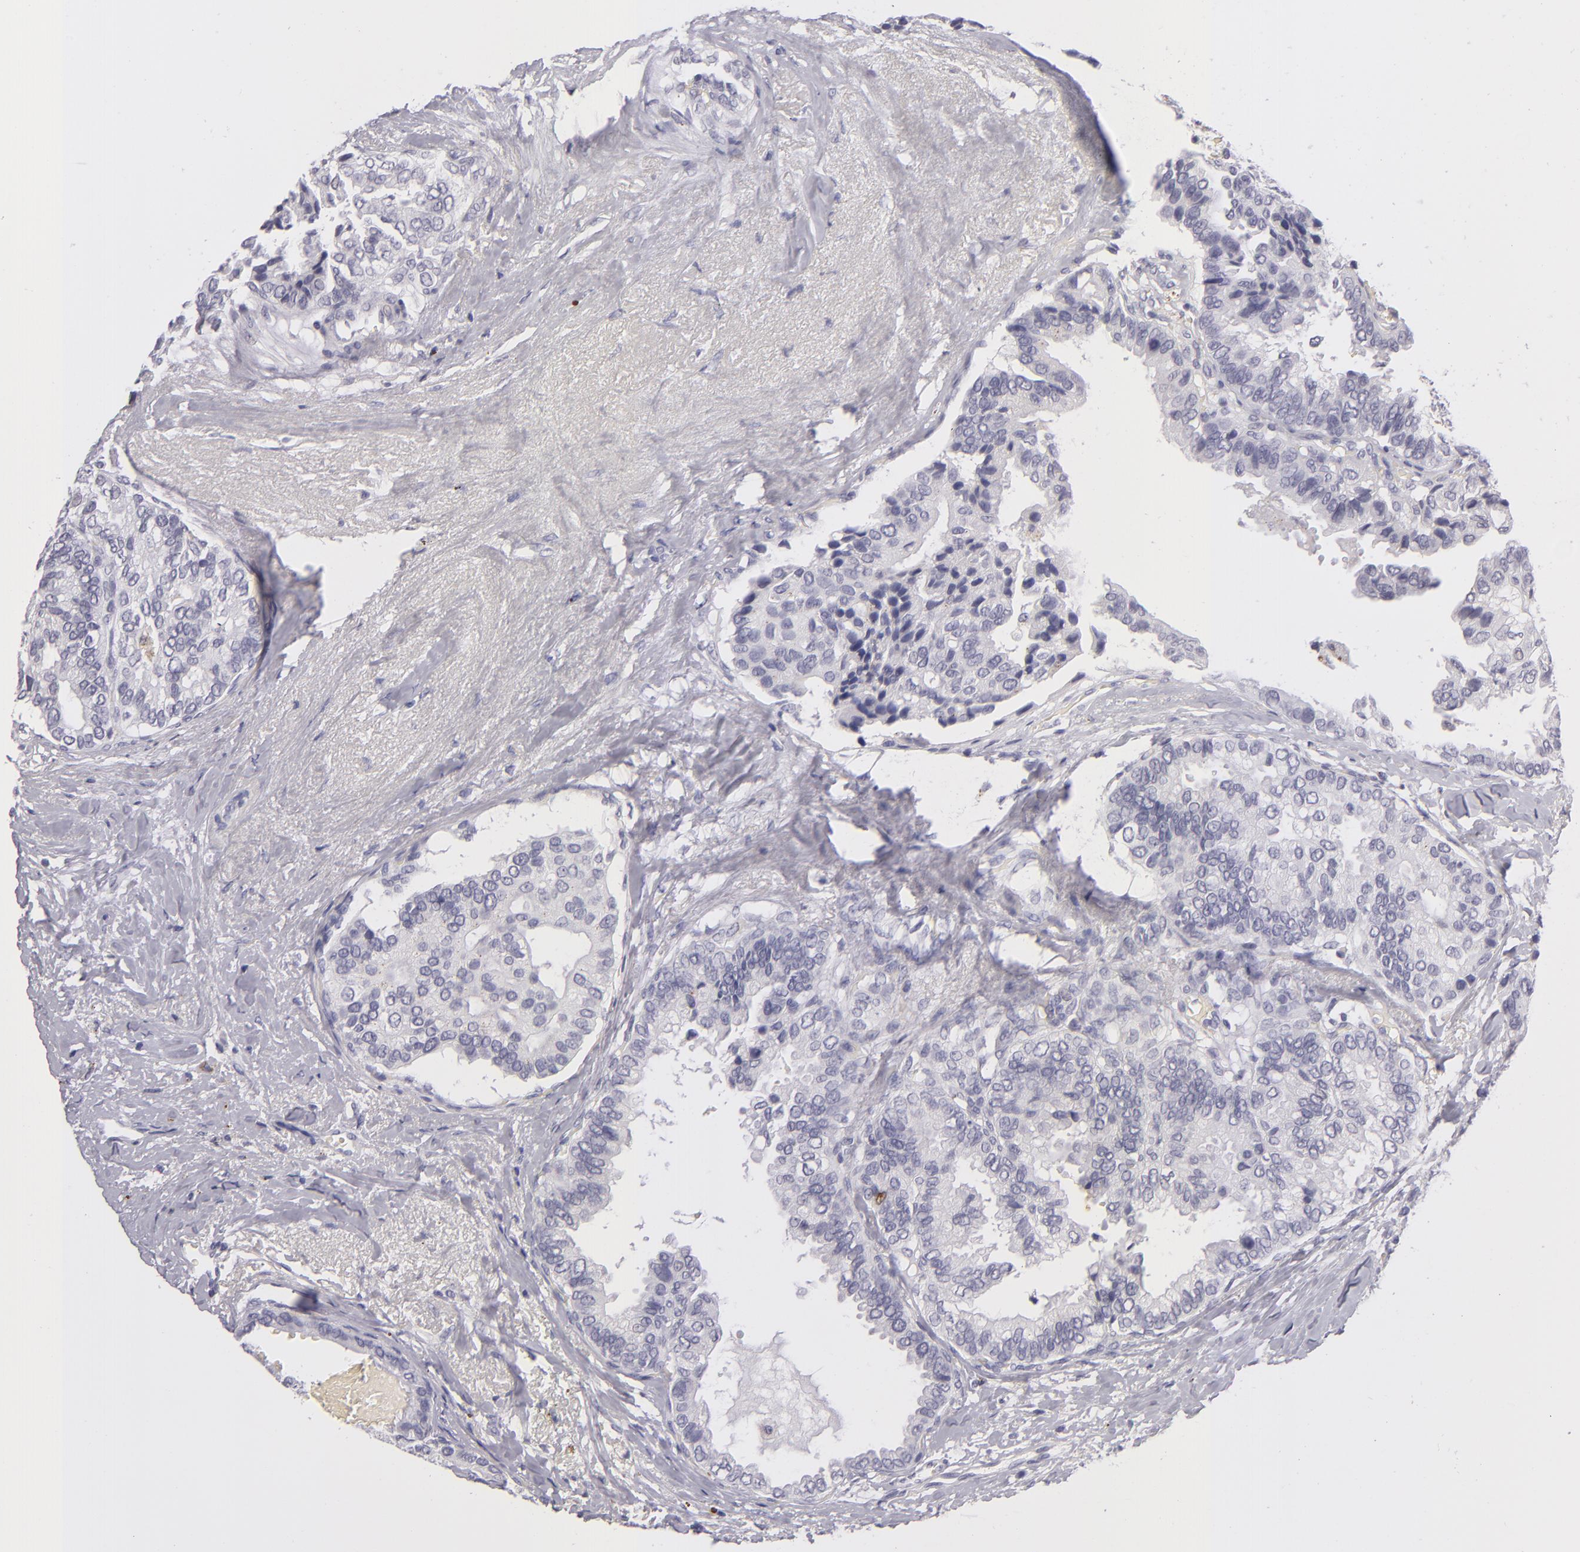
{"staining": {"intensity": "negative", "quantity": "none", "location": "none"}, "tissue": "breast cancer", "cell_type": "Tumor cells", "image_type": "cancer", "snomed": [{"axis": "morphology", "description": "Duct carcinoma"}, {"axis": "topography", "description": "Breast"}], "caption": "A high-resolution image shows IHC staining of breast invasive ductal carcinoma, which demonstrates no significant expression in tumor cells.", "gene": "TNNC1", "patient": {"sex": "female", "age": 69}}